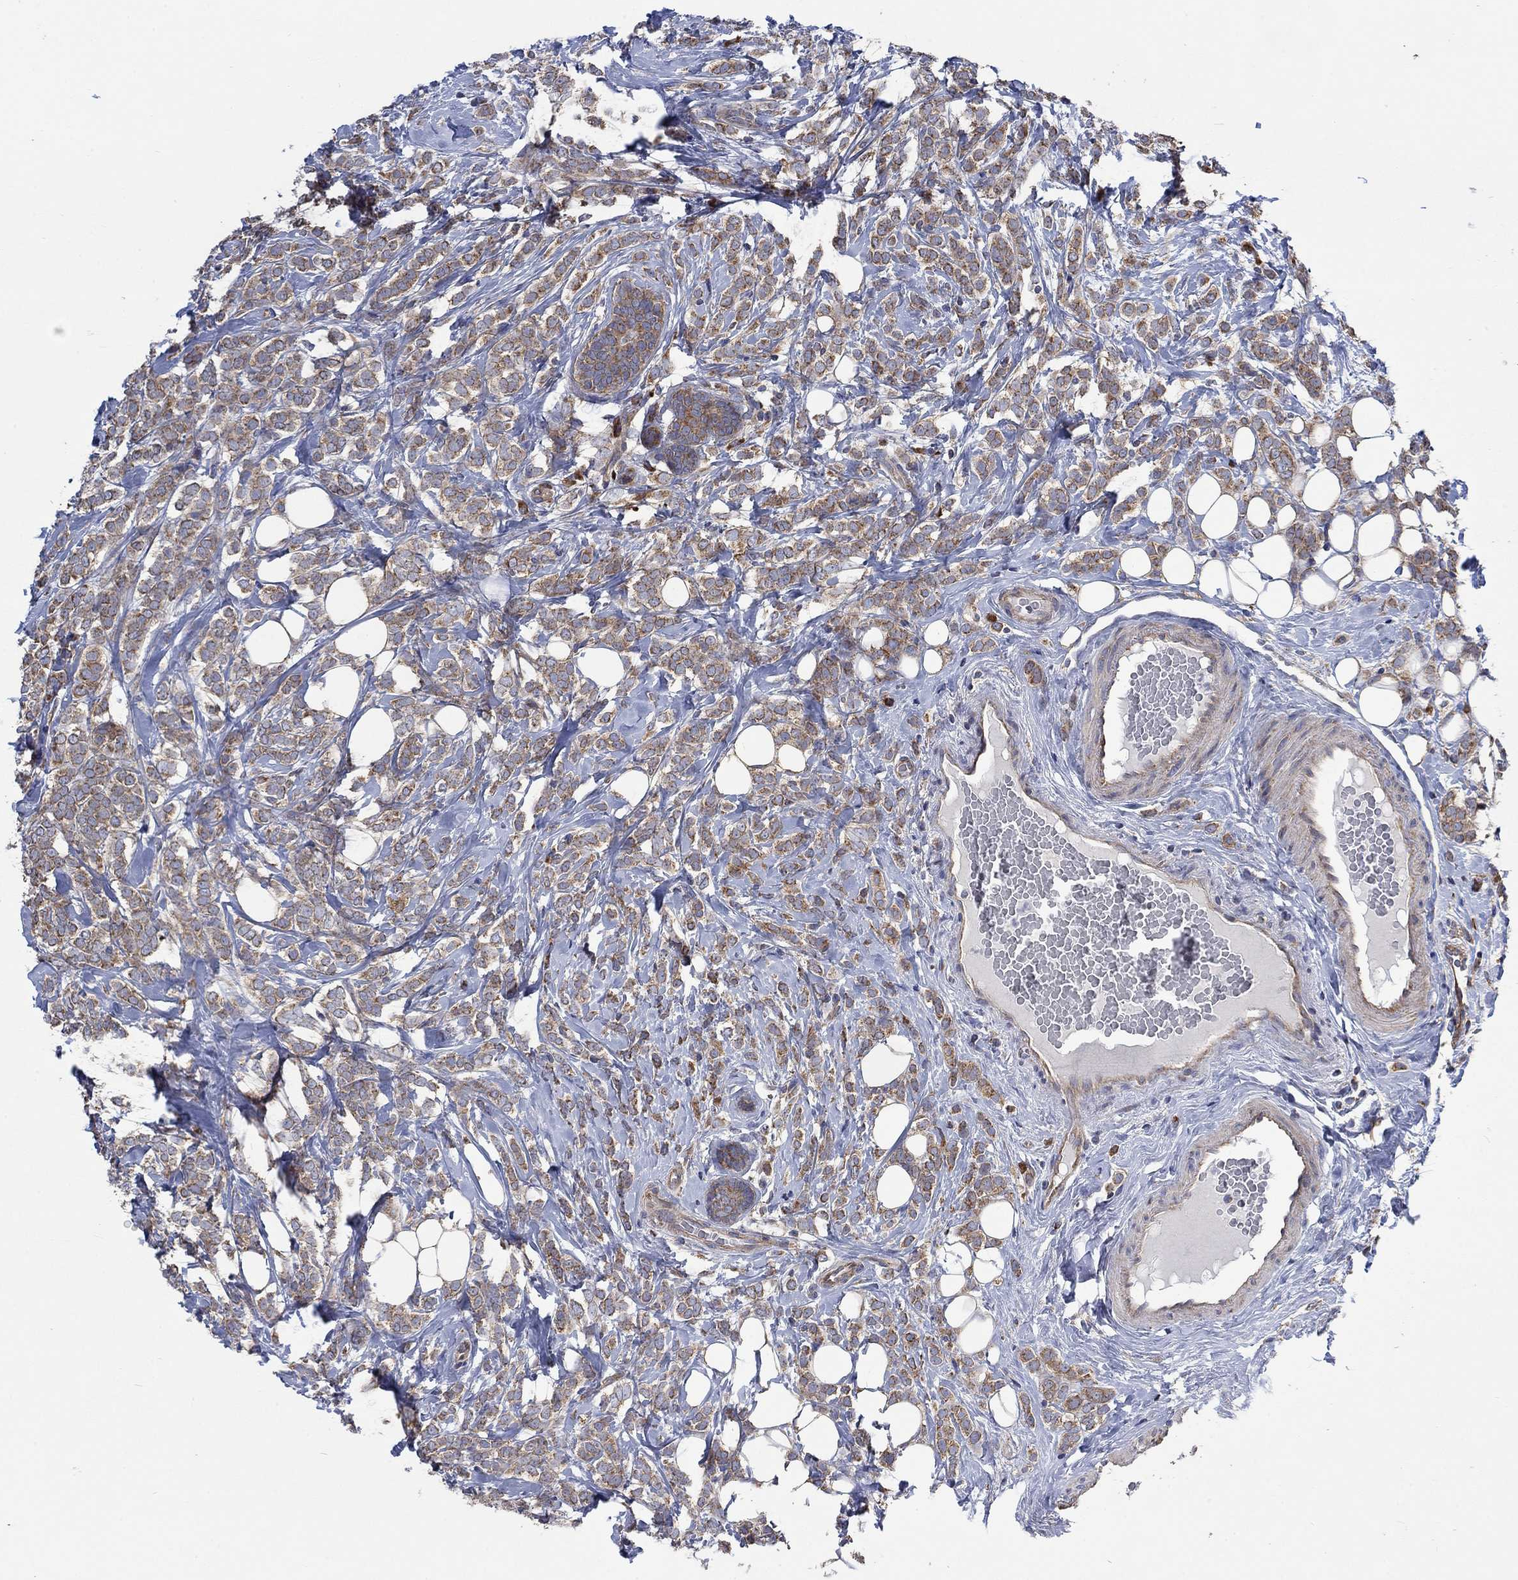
{"staining": {"intensity": "moderate", "quantity": "25%-75%", "location": "cytoplasmic/membranous"}, "tissue": "breast cancer", "cell_type": "Tumor cells", "image_type": "cancer", "snomed": [{"axis": "morphology", "description": "Lobular carcinoma"}, {"axis": "topography", "description": "Breast"}], "caption": "This photomicrograph displays immunohistochemistry (IHC) staining of breast cancer (lobular carcinoma), with medium moderate cytoplasmic/membranous expression in about 25%-75% of tumor cells.", "gene": "RPLP0", "patient": {"sex": "female", "age": 49}}